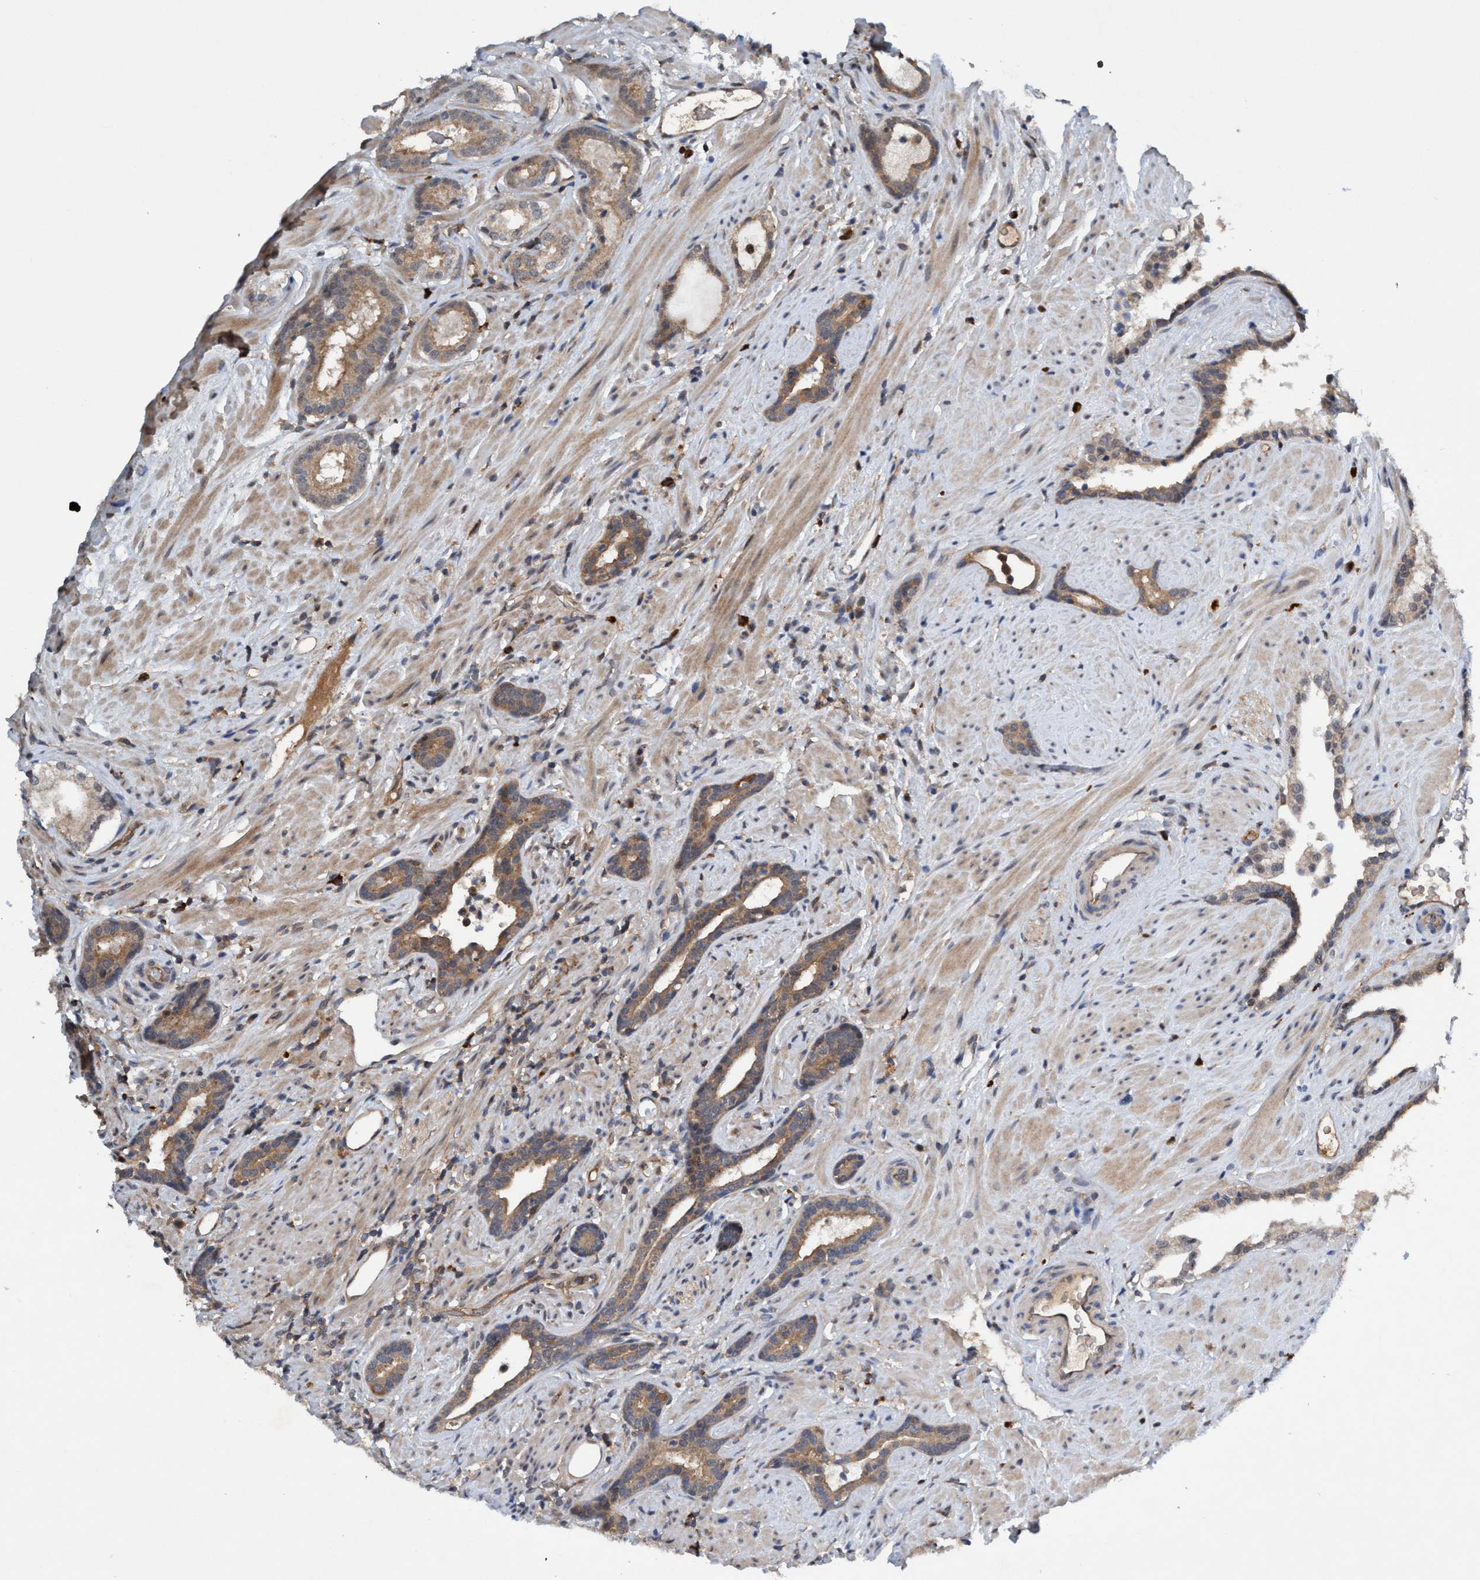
{"staining": {"intensity": "moderate", "quantity": ">75%", "location": "cytoplasmic/membranous"}, "tissue": "prostate cancer", "cell_type": "Tumor cells", "image_type": "cancer", "snomed": [{"axis": "morphology", "description": "Adenocarcinoma, High grade"}, {"axis": "topography", "description": "Prostate"}], "caption": "Human prostate cancer (high-grade adenocarcinoma) stained for a protein (brown) demonstrates moderate cytoplasmic/membranous positive positivity in approximately >75% of tumor cells.", "gene": "TRIM65", "patient": {"sex": "male", "age": 71}}